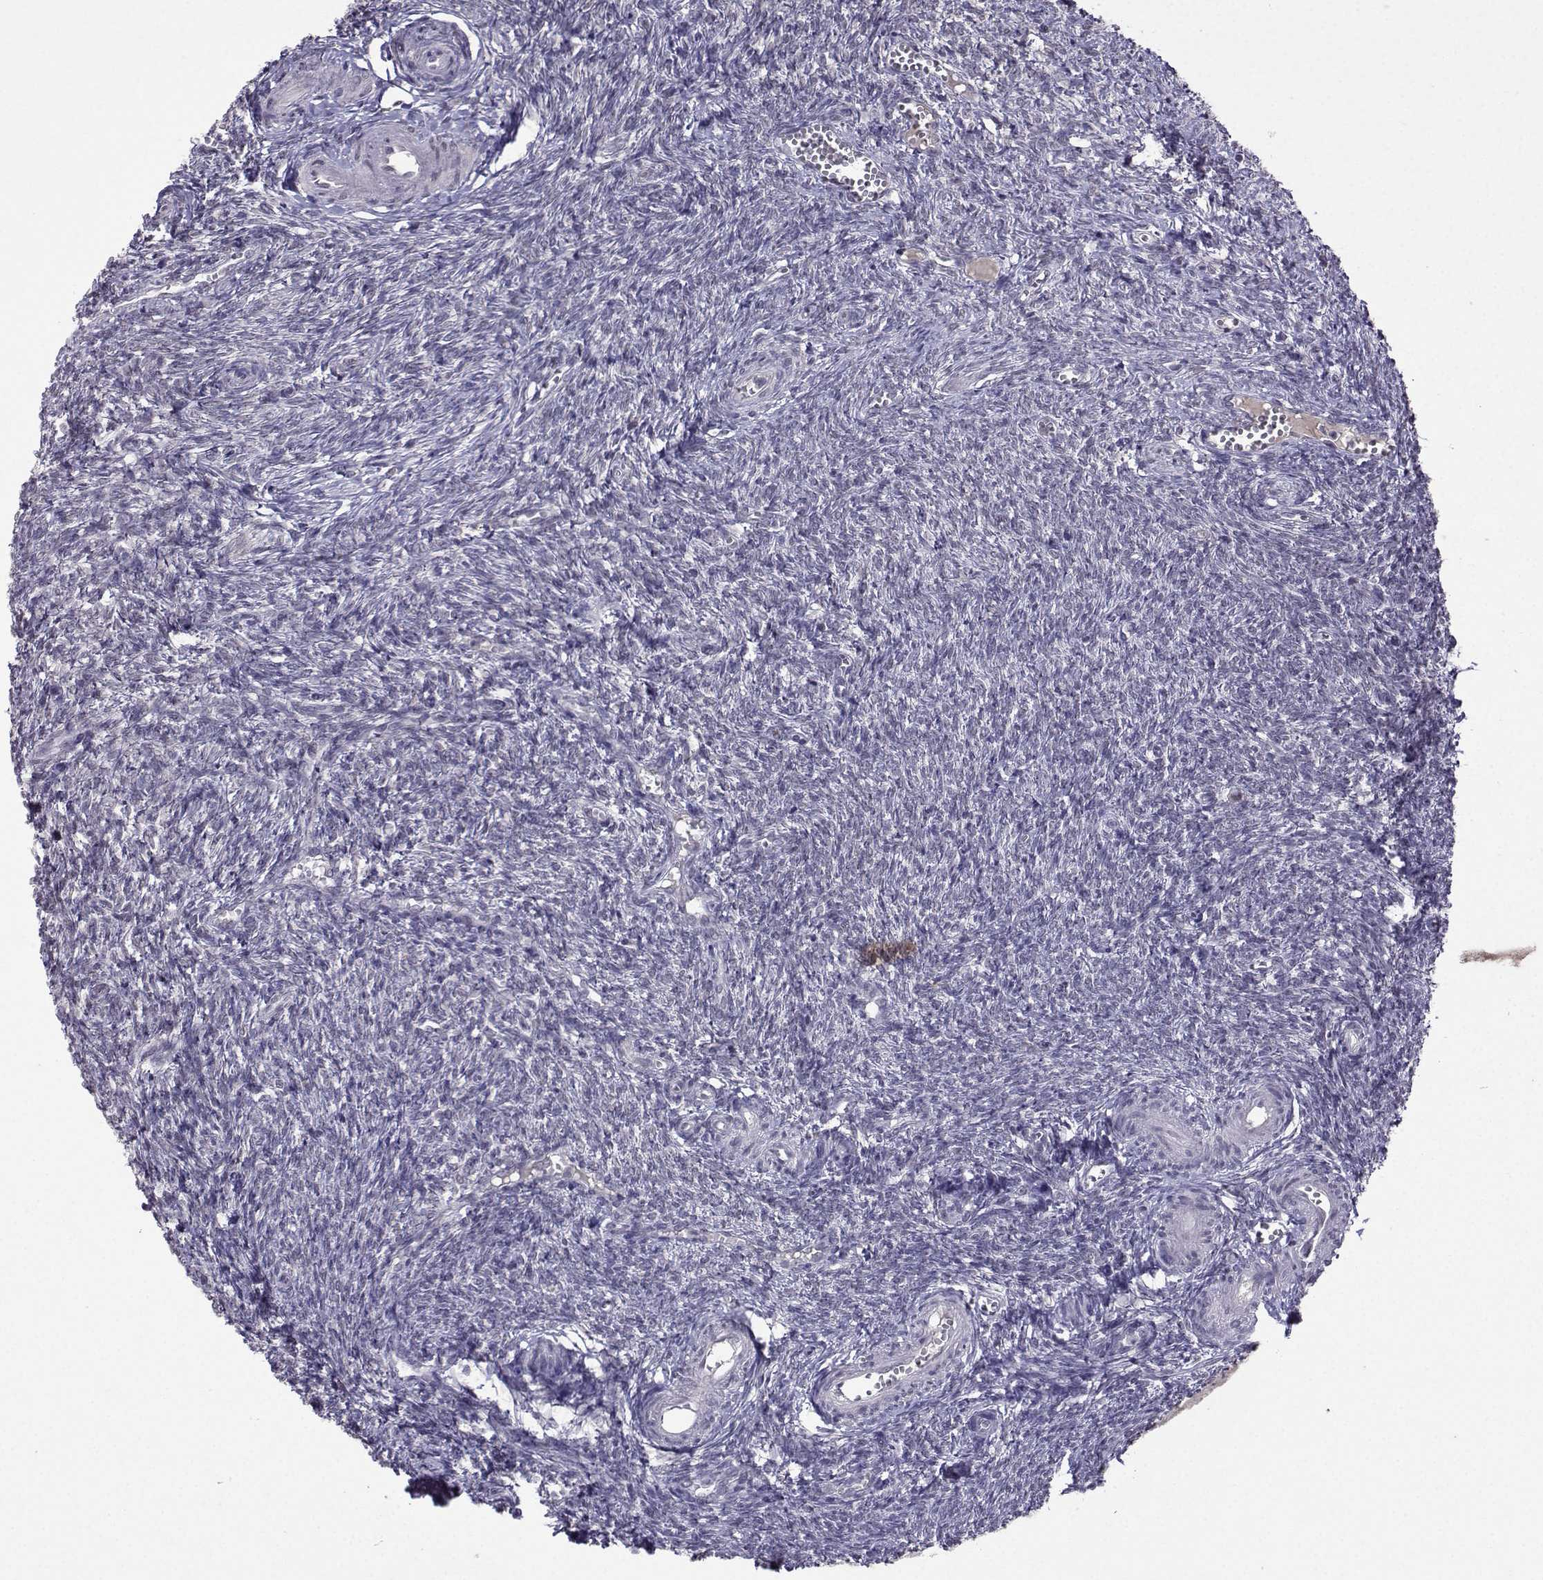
{"staining": {"intensity": "weak", "quantity": "25%-75%", "location": "cytoplasmic/membranous"}, "tissue": "ovary", "cell_type": "Follicle cells", "image_type": "normal", "snomed": [{"axis": "morphology", "description": "Normal tissue, NOS"}, {"axis": "topography", "description": "Ovary"}], "caption": "This micrograph reveals immunohistochemistry (IHC) staining of normal human ovary, with low weak cytoplasmic/membranous staining in approximately 25%-75% of follicle cells.", "gene": "CCL28", "patient": {"sex": "female", "age": 43}}